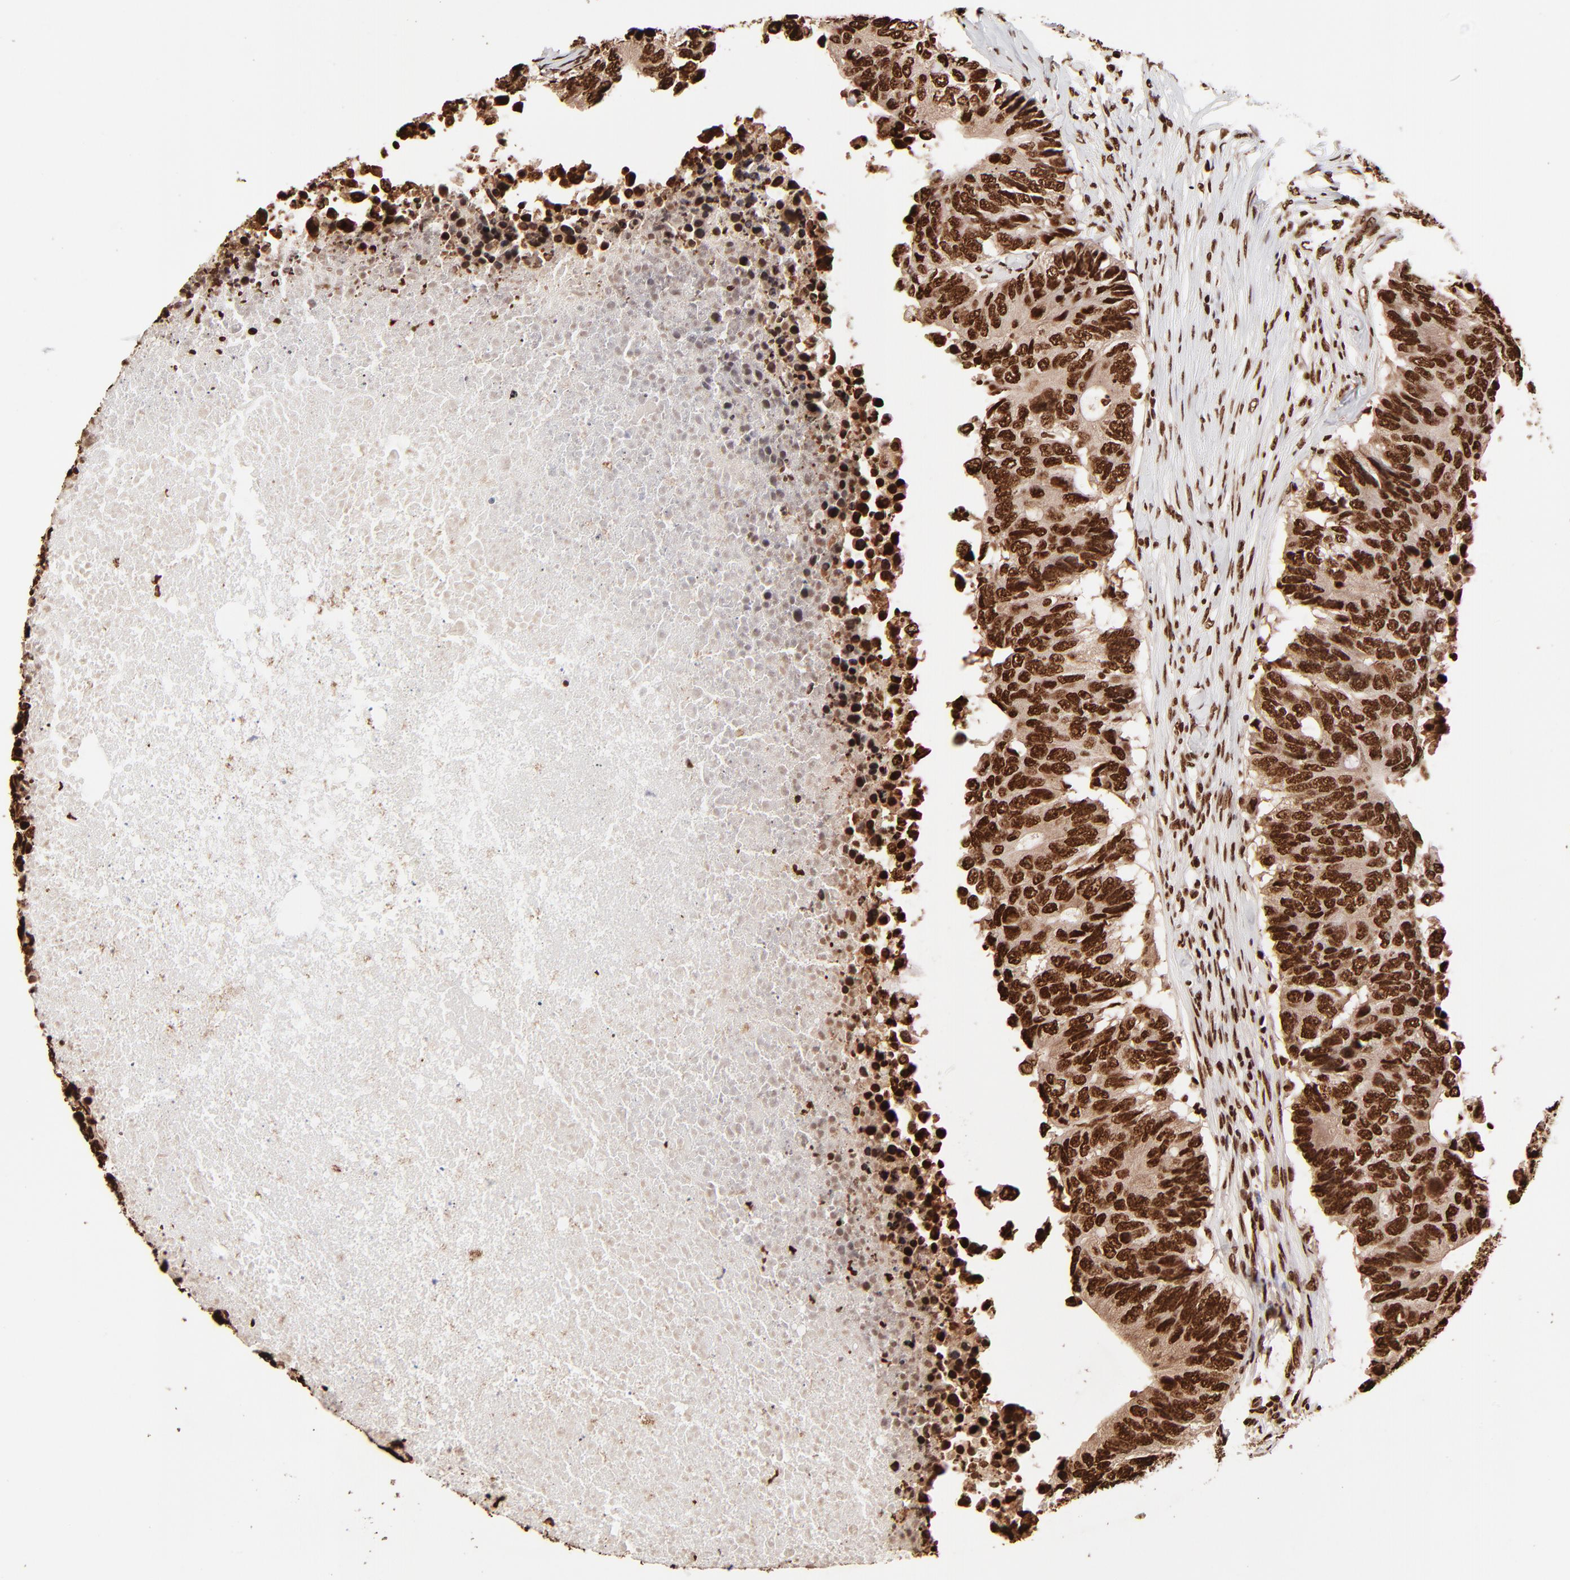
{"staining": {"intensity": "strong", "quantity": ">75%", "location": "cytoplasmic/membranous,nuclear"}, "tissue": "colorectal cancer", "cell_type": "Tumor cells", "image_type": "cancer", "snomed": [{"axis": "morphology", "description": "Adenocarcinoma, NOS"}, {"axis": "topography", "description": "Colon"}], "caption": "Protein staining displays strong cytoplasmic/membranous and nuclear expression in approximately >75% of tumor cells in colorectal cancer (adenocarcinoma).", "gene": "ZNF544", "patient": {"sex": "male", "age": 71}}